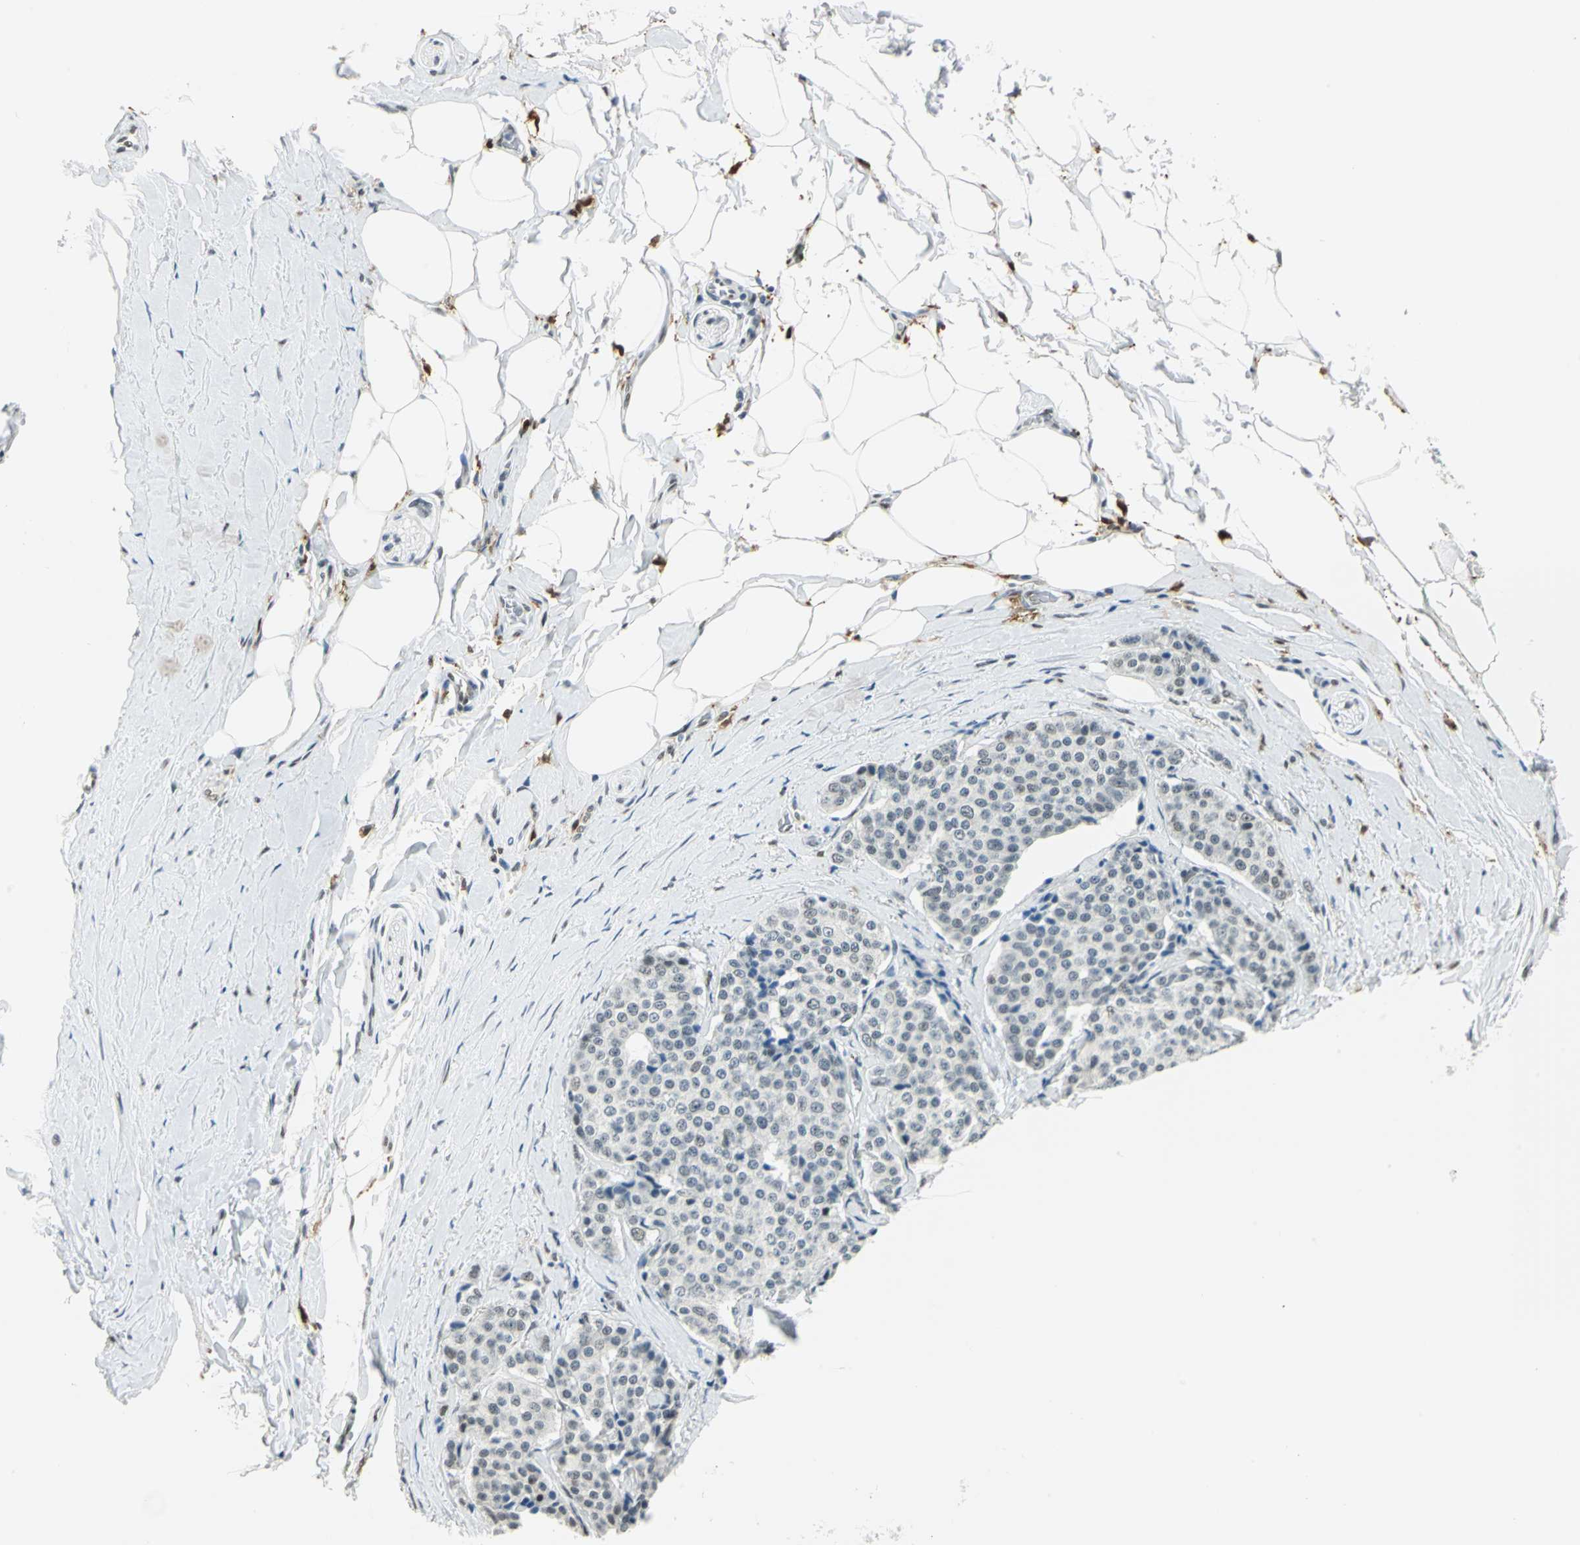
{"staining": {"intensity": "weak", "quantity": "<25%", "location": "nuclear"}, "tissue": "carcinoid", "cell_type": "Tumor cells", "image_type": "cancer", "snomed": [{"axis": "morphology", "description": "Carcinoid, malignant, NOS"}, {"axis": "topography", "description": "Colon"}], "caption": "Tumor cells are negative for protein expression in human carcinoid (malignant).", "gene": "MTMR10", "patient": {"sex": "female", "age": 61}}